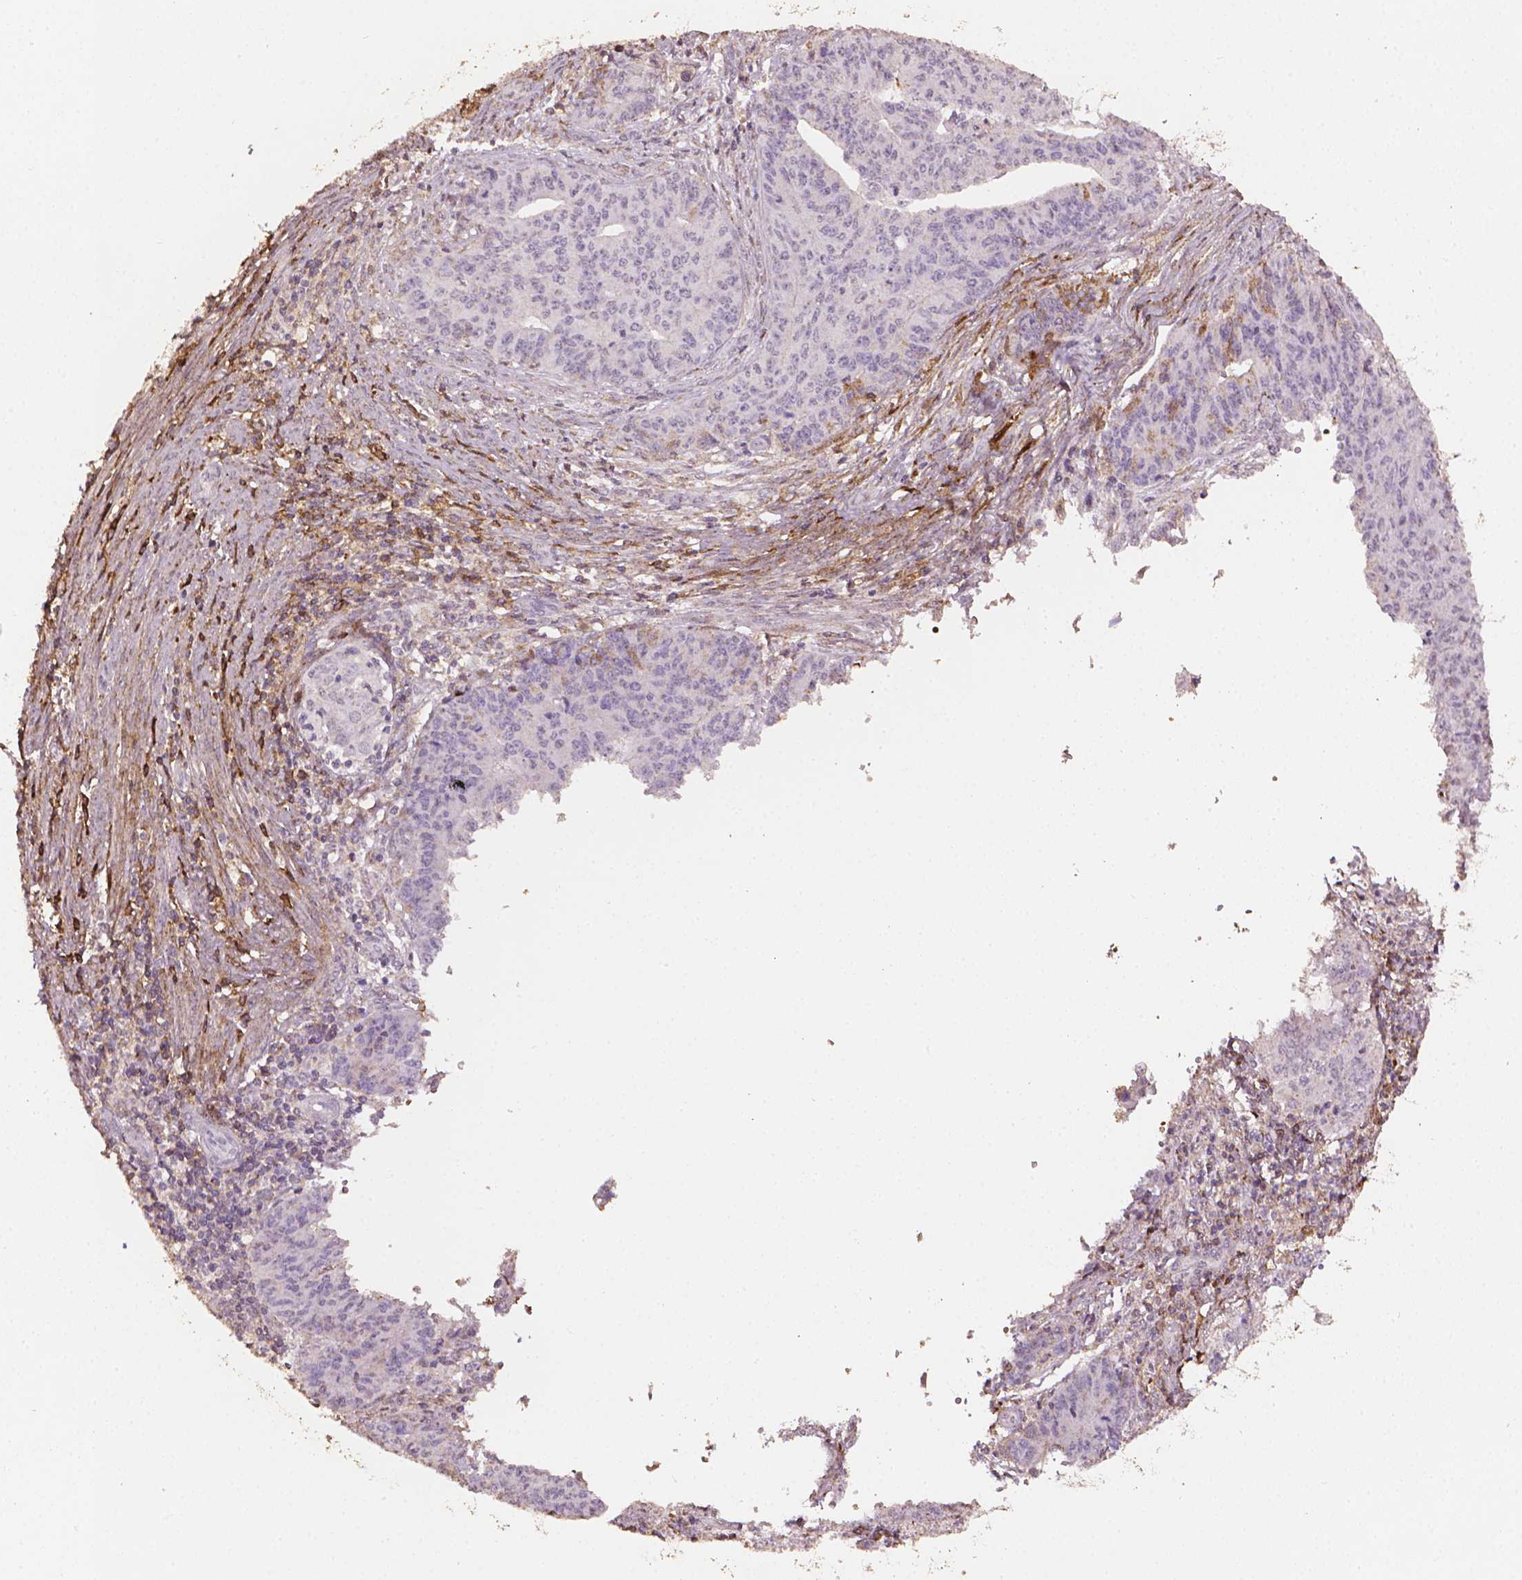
{"staining": {"intensity": "negative", "quantity": "none", "location": "none"}, "tissue": "endometrial cancer", "cell_type": "Tumor cells", "image_type": "cancer", "snomed": [{"axis": "morphology", "description": "Adenocarcinoma, NOS"}, {"axis": "topography", "description": "Endometrium"}], "caption": "High power microscopy image of an immunohistochemistry (IHC) image of endometrial cancer (adenocarcinoma), revealing no significant expression in tumor cells.", "gene": "DCN", "patient": {"sex": "female", "age": 59}}